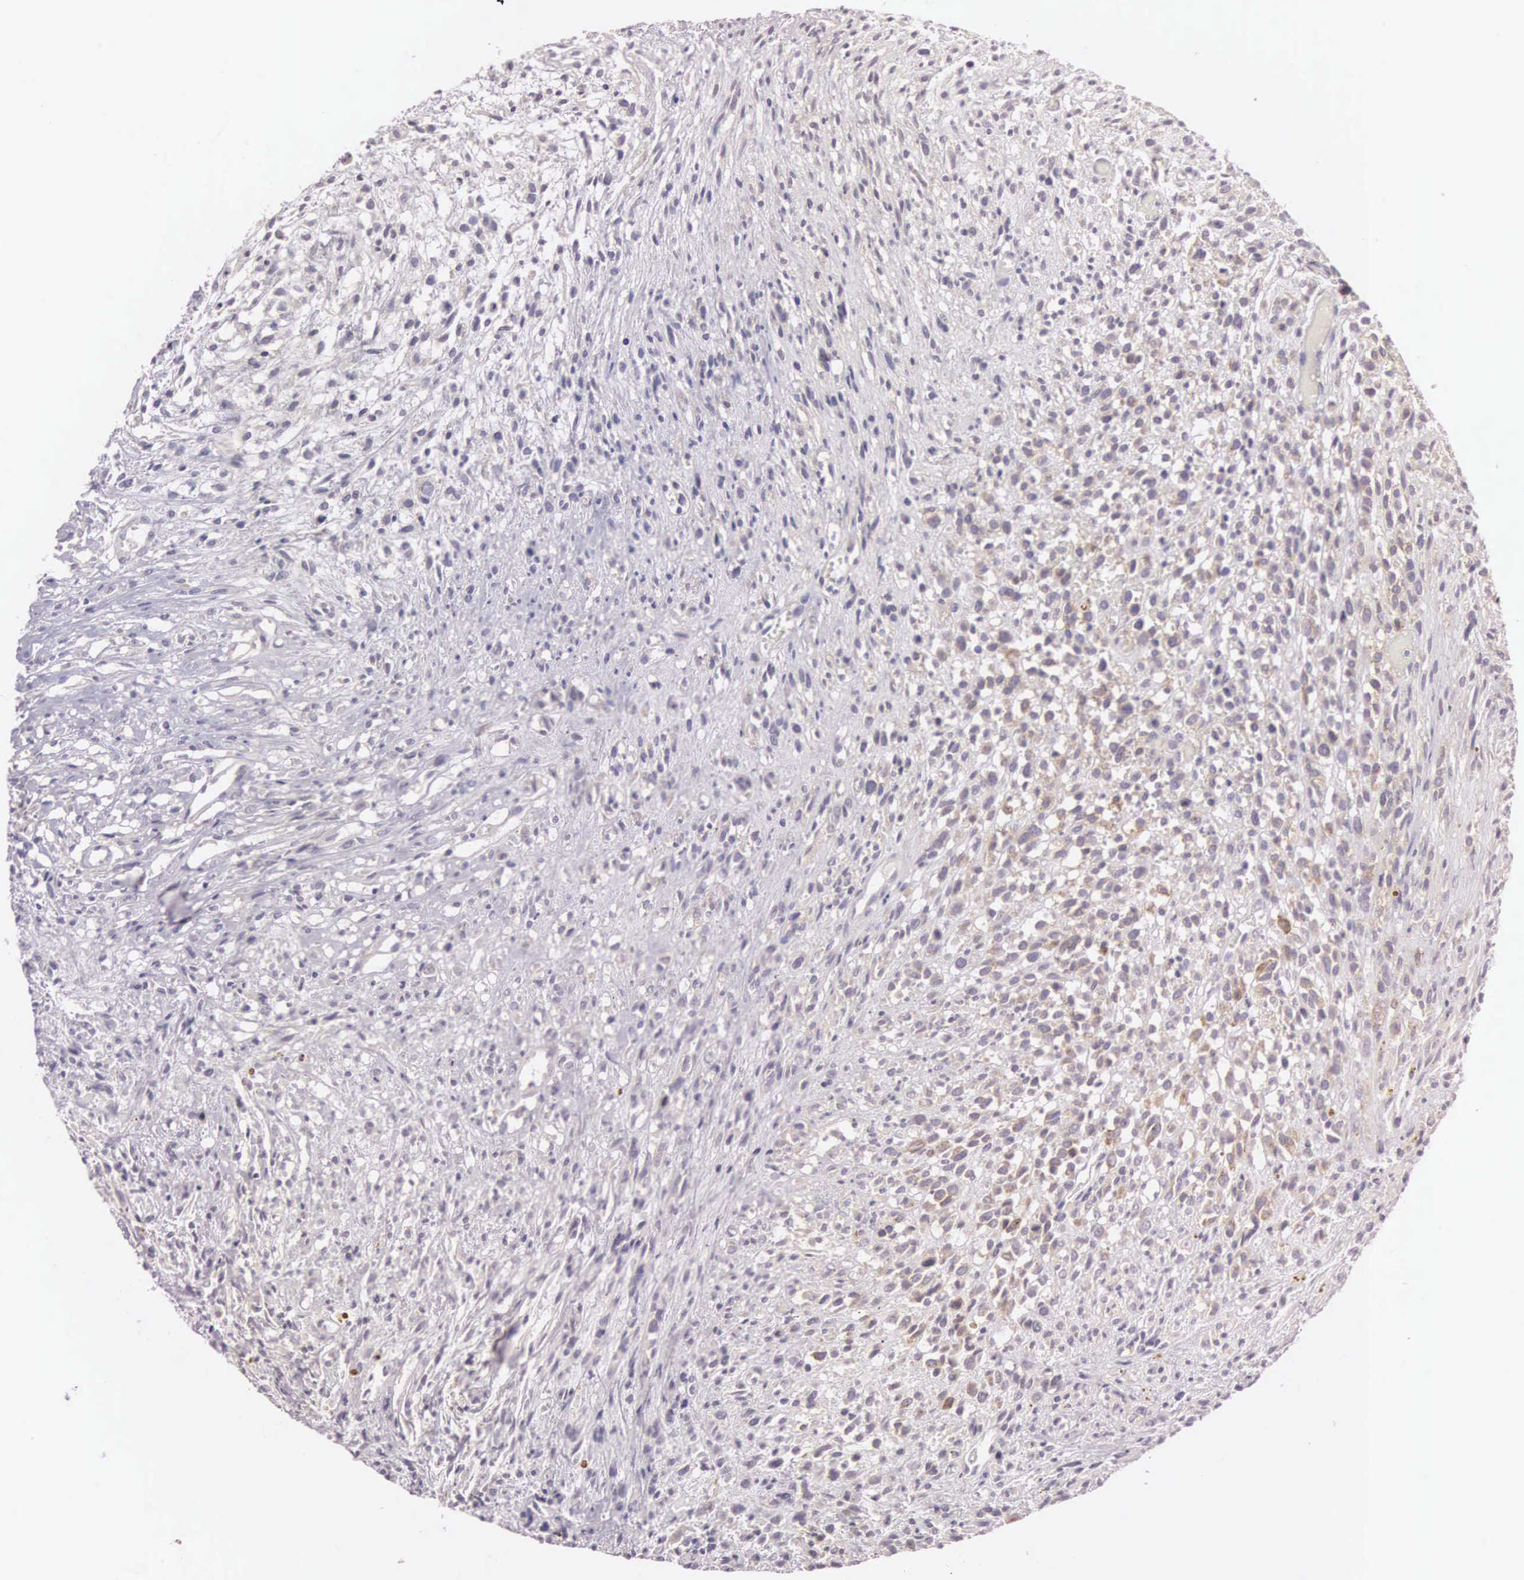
{"staining": {"intensity": "weak", "quantity": "25%-75%", "location": "cytoplasmic/membranous"}, "tissue": "glioma", "cell_type": "Tumor cells", "image_type": "cancer", "snomed": [{"axis": "morphology", "description": "Glioma, malignant, High grade"}, {"axis": "topography", "description": "Brain"}], "caption": "About 25%-75% of tumor cells in malignant glioma (high-grade) reveal weak cytoplasmic/membranous protein positivity as visualized by brown immunohistochemical staining.", "gene": "CEP170B", "patient": {"sex": "male", "age": 66}}